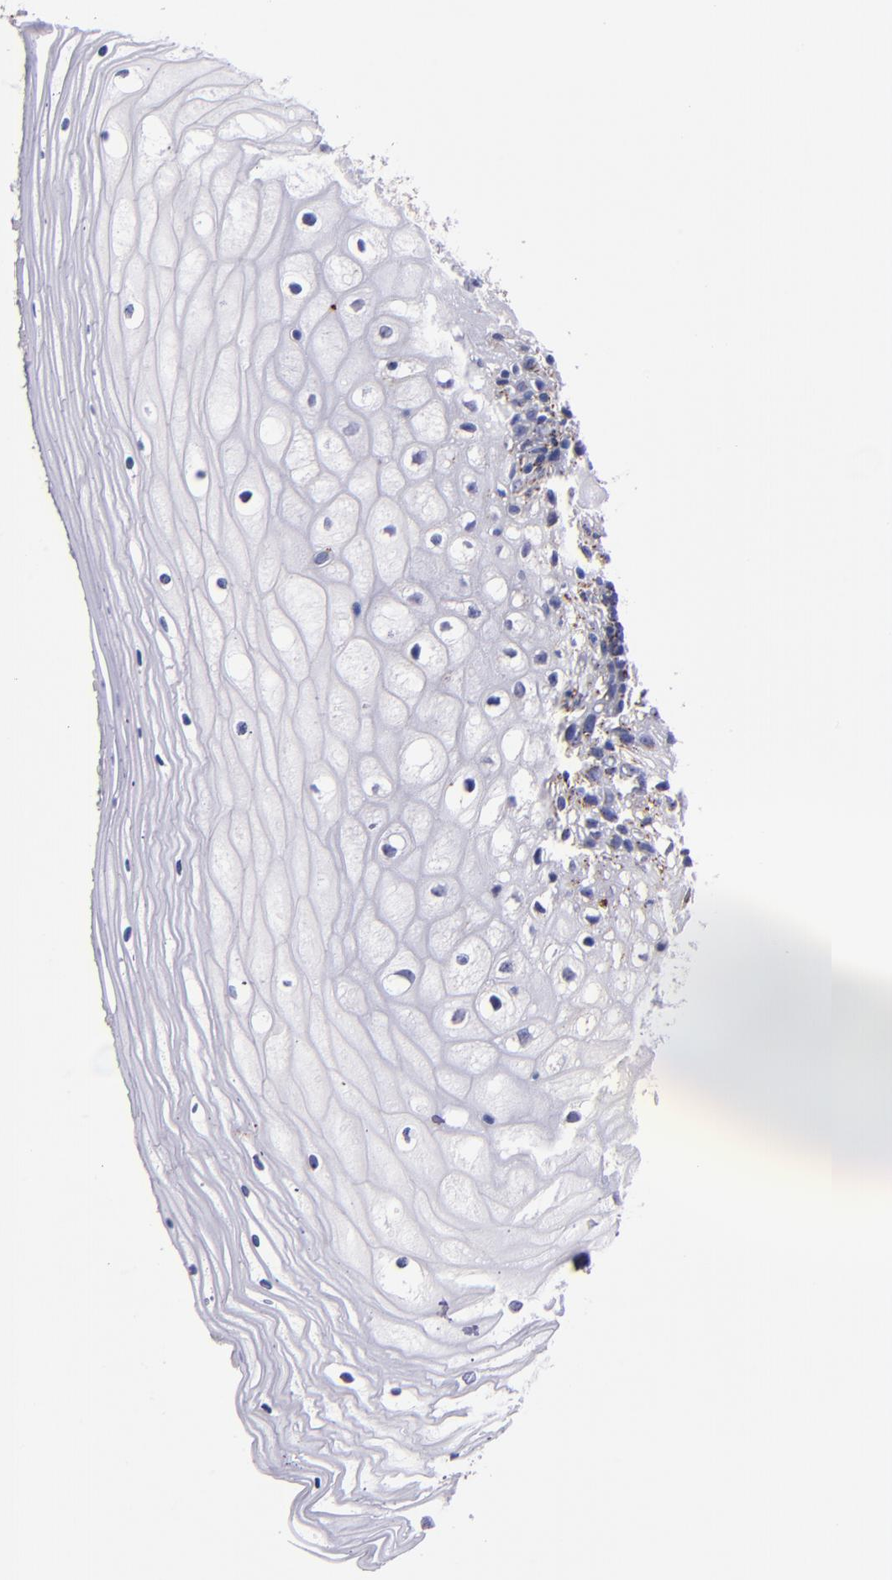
{"staining": {"intensity": "moderate", "quantity": "<25%", "location": "cytoplasmic/membranous"}, "tissue": "vagina", "cell_type": "Squamous epithelial cells", "image_type": "normal", "snomed": [{"axis": "morphology", "description": "Normal tissue, NOS"}, {"axis": "topography", "description": "Vagina"}], "caption": "About <25% of squamous epithelial cells in benign human vagina demonstrate moderate cytoplasmic/membranous protein staining as visualized by brown immunohistochemical staining.", "gene": "GOLIM4", "patient": {"sex": "female", "age": 46}}